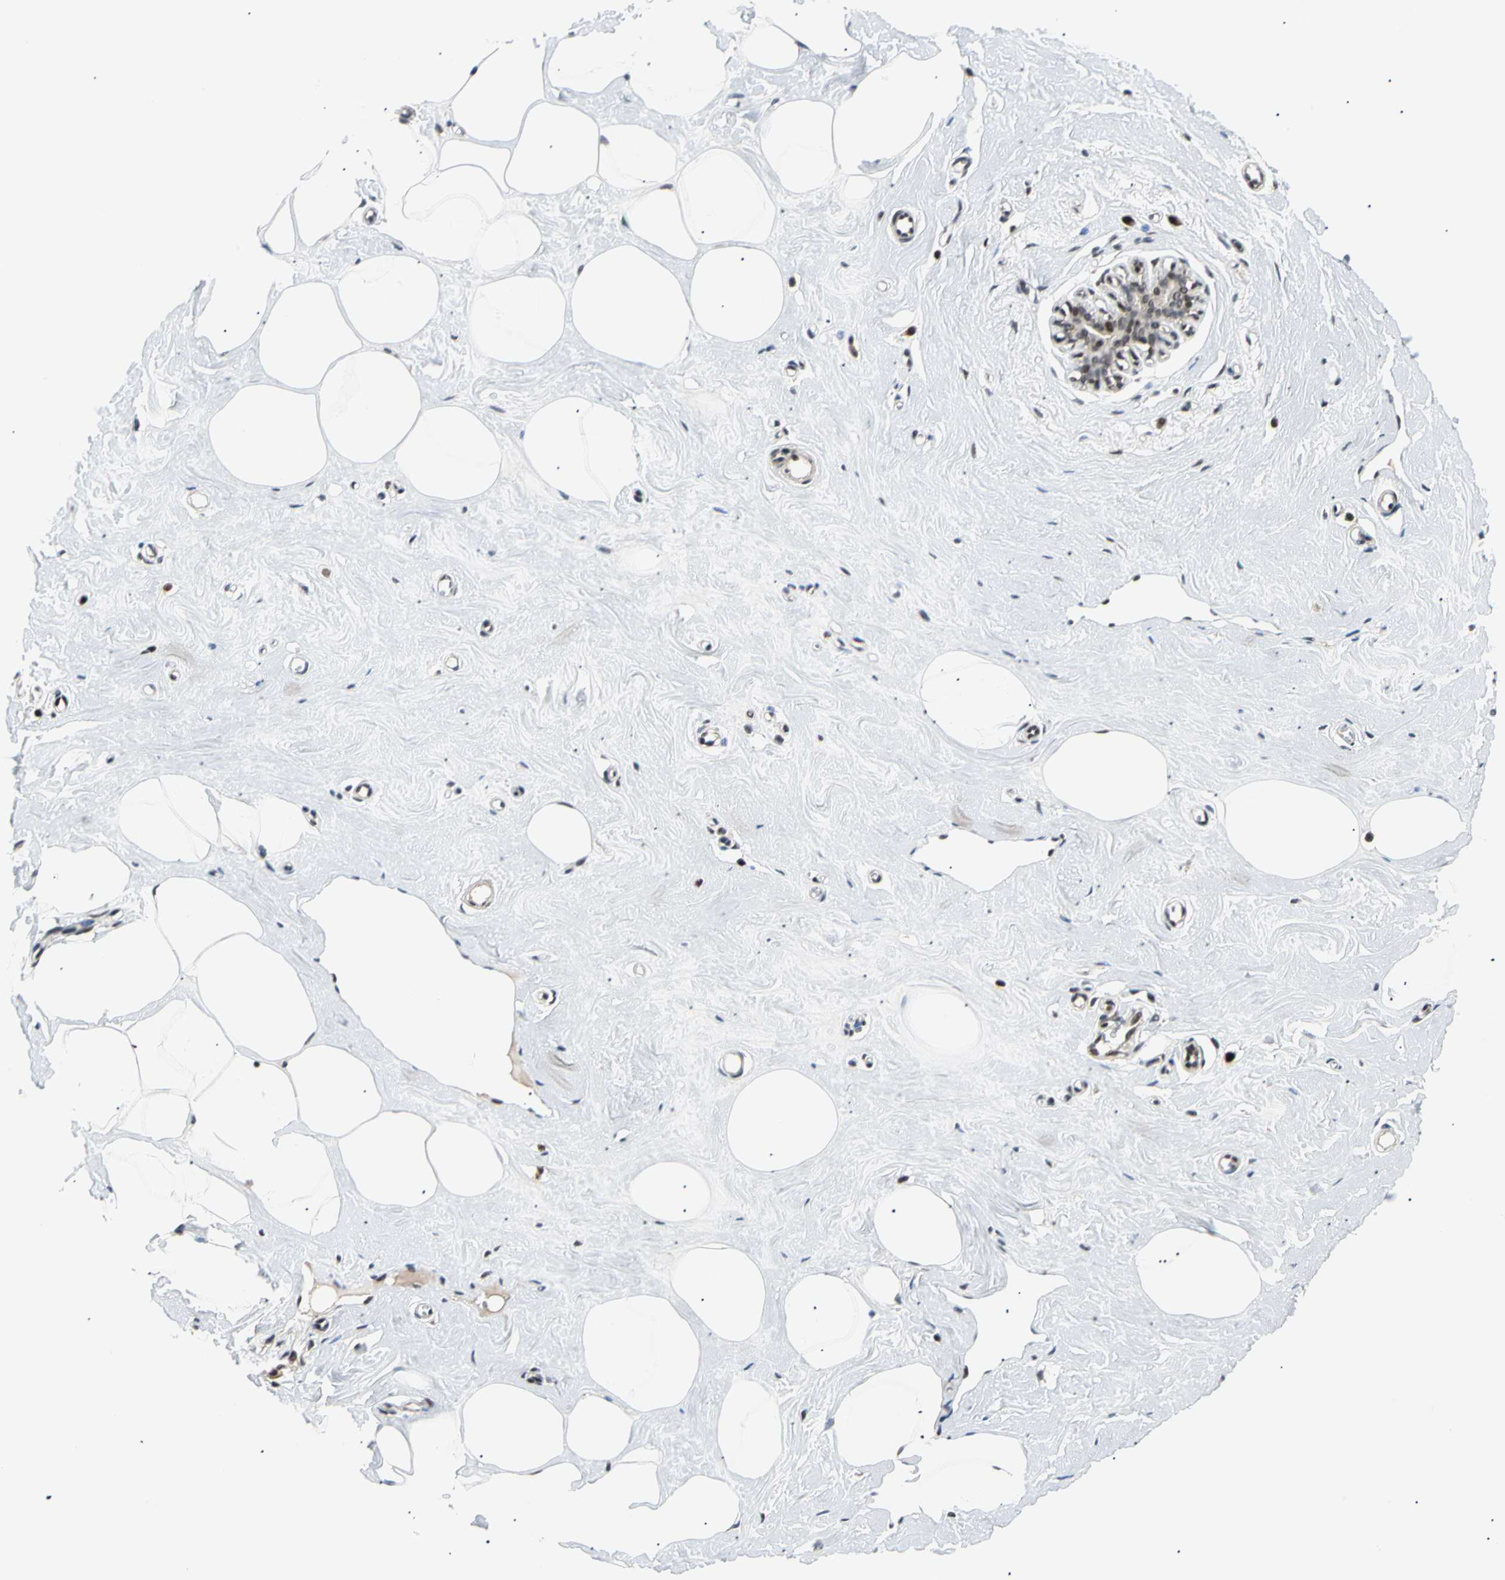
{"staining": {"intensity": "weak", "quantity": ">75%", "location": "nuclear"}, "tissue": "breast", "cell_type": "Adipocytes", "image_type": "normal", "snomed": [{"axis": "morphology", "description": "Normal tissue, NOS"}, {"axis": "topography", "description": "Breast"}], "caption": "This histopathology image demonstrates immunohistochemistry staining of normal human breast, with low weak nuclear positivity in approximately >75% of adipocytes.", "gene": "E2F1", "patient": {"sex": "female", "age": 45}}